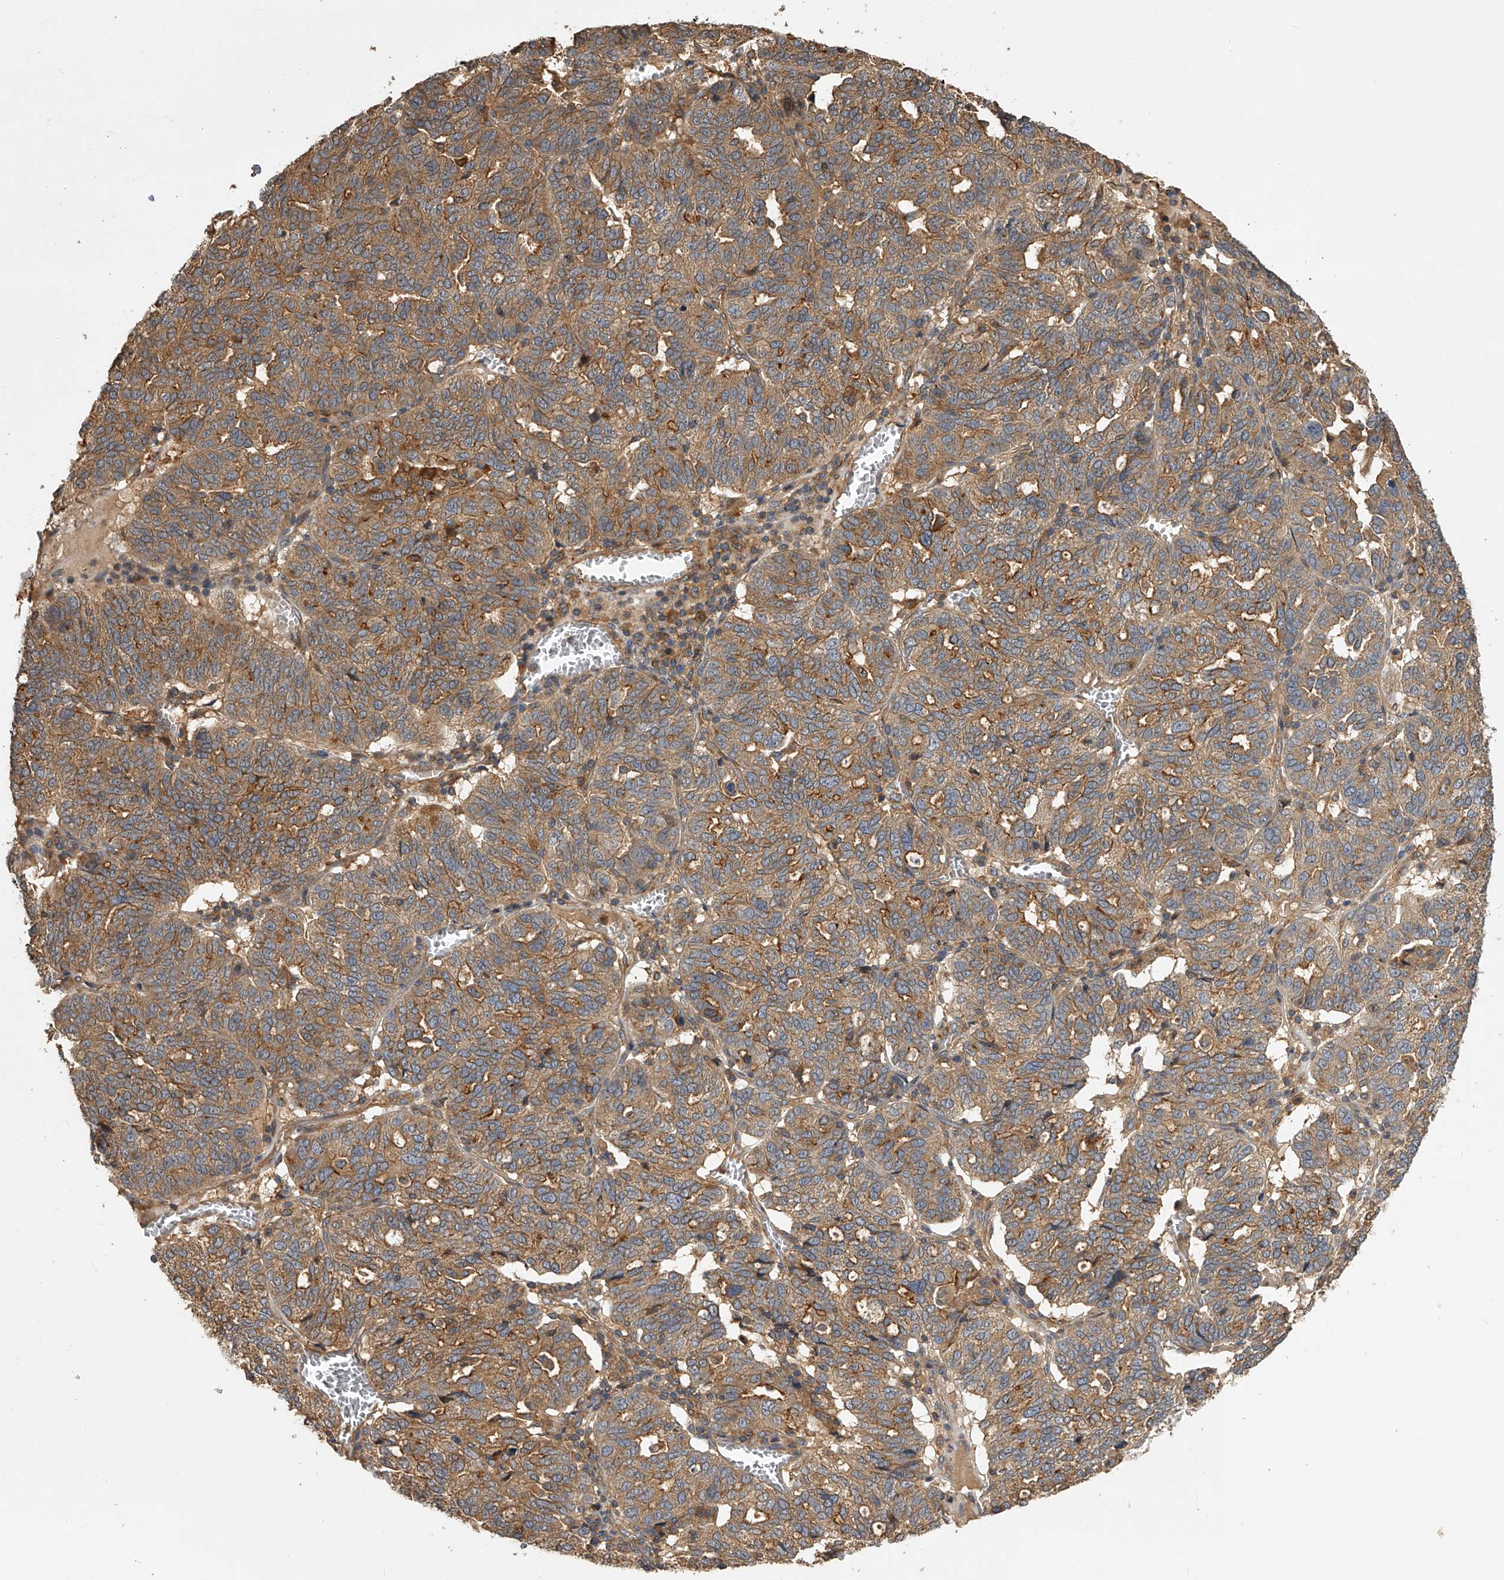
{"staining": {"intensity": "moderate", "quantity": ">75%", "location": "cytoplasmic/membranous"}, "tissue": "ovarian cancer", "cell_type": "Tumor cells", "image_type": "cancer", "snomed": [{"axis": "morphology", "description": "Cystadenocarcinoma, serous, NOS"}, {"axis": "topography", "description": "Ovary"}], "caption": "IHC (DAB) staining of ovarian cancer shows moderate cytoplasmic/membranous protein staining in approximately >75% of tumor cells. (Brightfield microscopy of DAB IHC at high magnification).", "gene": "PTPRA", "patient": {"sex": "female", "age": 59}}